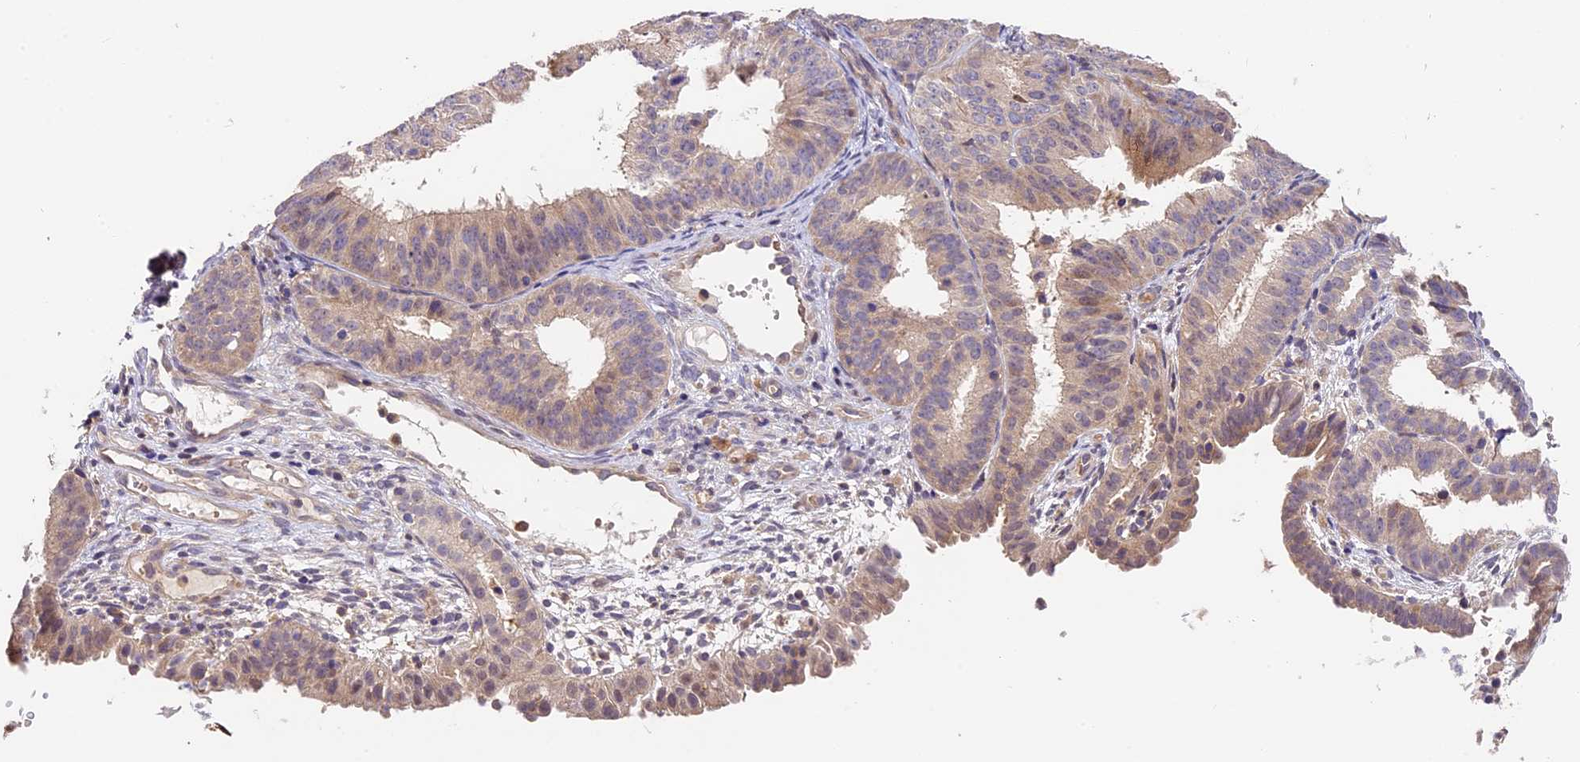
{"staining": {"intensity": "weak", "quantity": "25%-75%", "location": "cytoplasmic/membranous"}, "tissue": "endometrial cancer", "cell_type": "Tumor cells", "image_type": "cancer", "snomed": [{"axis": "morphology", "description": "Adenocarcinoma, NOS"}, {"axis": "topography", "description": "Endometrium"}], "caption": "A brown stain labels weak cytoplasmic/membranous expression of a protein in endometrial cancer tumor cells.", "gene": "DGKH", "patient": {"sex": "female", "age": 51}}